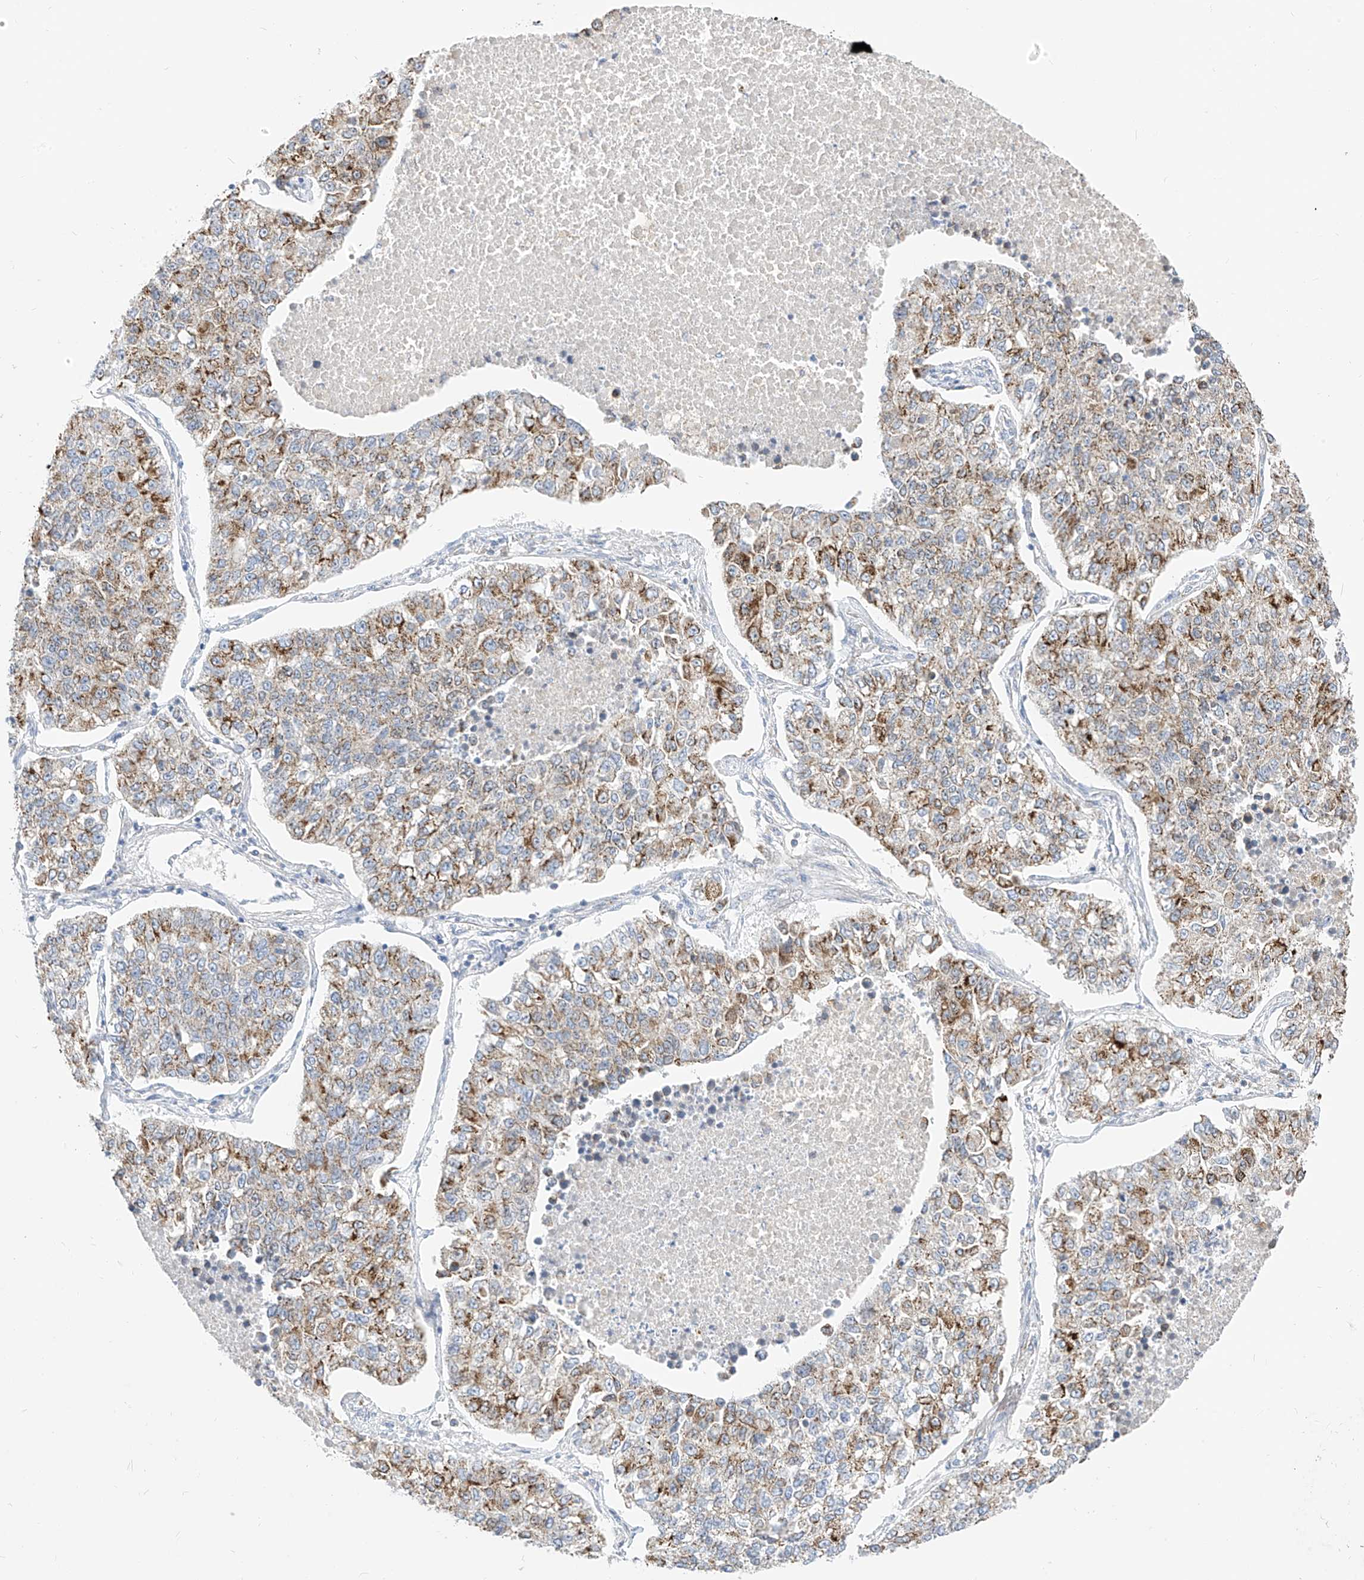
{"staining": {"intensity": "moderate", "quantity": ">75%", "location": "cytoplasmic/membranous"}, "tissue": "lung cancer", "cell_type": "Tumor cells", "image_type": "cancer", "snomed": [{"axis": "morphology", "description": "Adenocarcinoma, NOS"}, {"axis": "topography", "description": "Lung"}], "caption": "Immunohistochemistry (IHC) (DAB) staining of lung cancer (adenocarcinoma) reveals moderate cytoplasmic/membranous protein staining in about >75% of tumor cells. The staining was performed using DAB, with brown indicating positive protein expression. Nuclei are stained blue with hematoxylin.", "gene": "RASA2", "patient": {"sex": "male", "age": 49}}